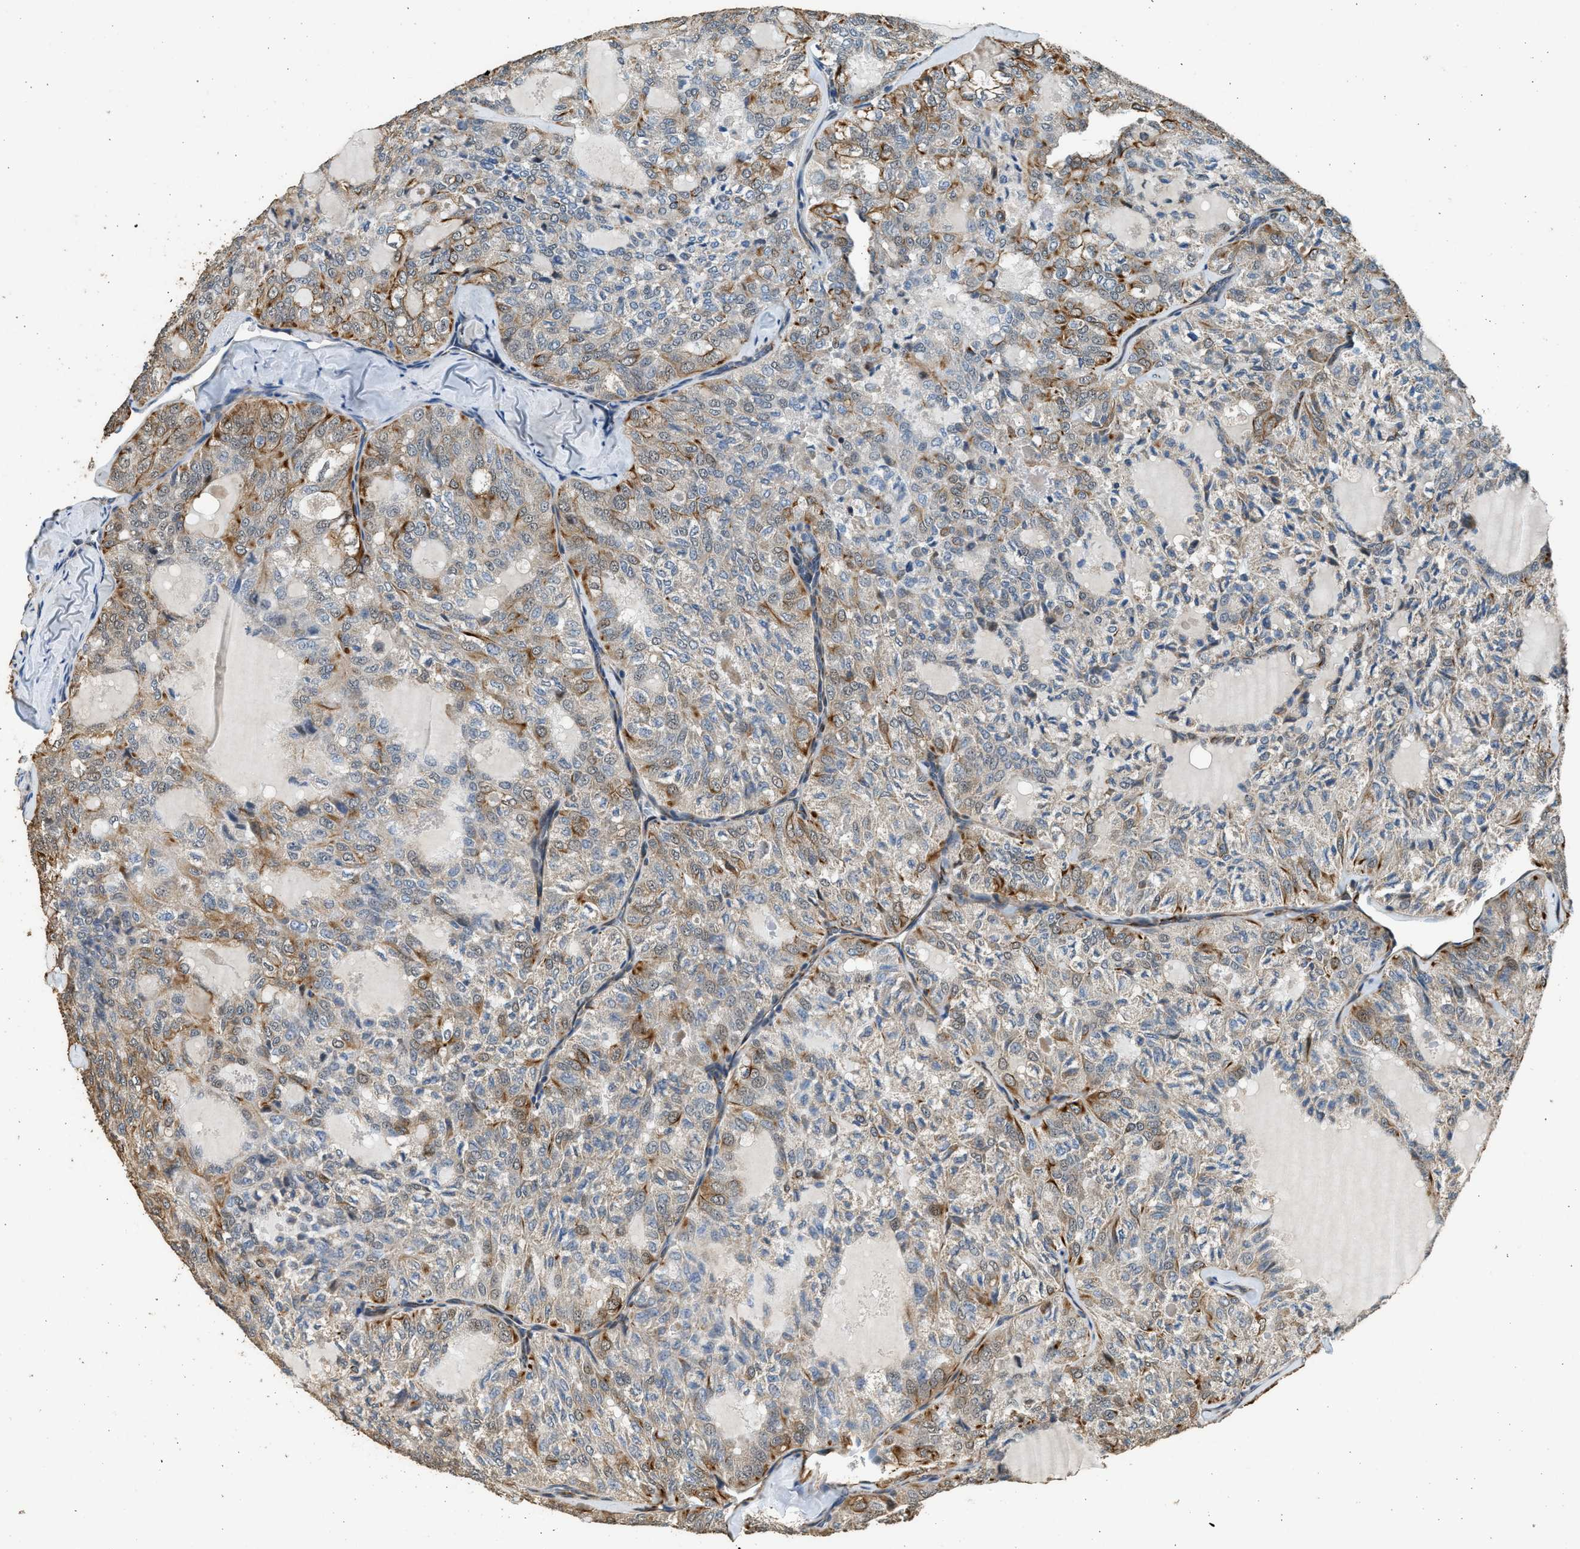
{"staining": {"intensity": "moderate", "quantity": "25%-75%", "location": "cytoplasmic/membranous"}, "tissue": "thyroid cancer", "cell_type": "Tumor cells", "image_type": "cancer", "snomed": [{"axis": "morphology", "description": "Follicular adenoma carcinoma, NOS"}, {"axis": "topography", "description": "Thyroid gland"}], "caption": "Immunohistochemical staining of thyroid cancer reveals medium levels of moderate cytoplasmic/membranous protein positivity in about 25%-75% of tumor cells.", "gene": "PCLO", "patient": {"sex": "male", "age": 75}}